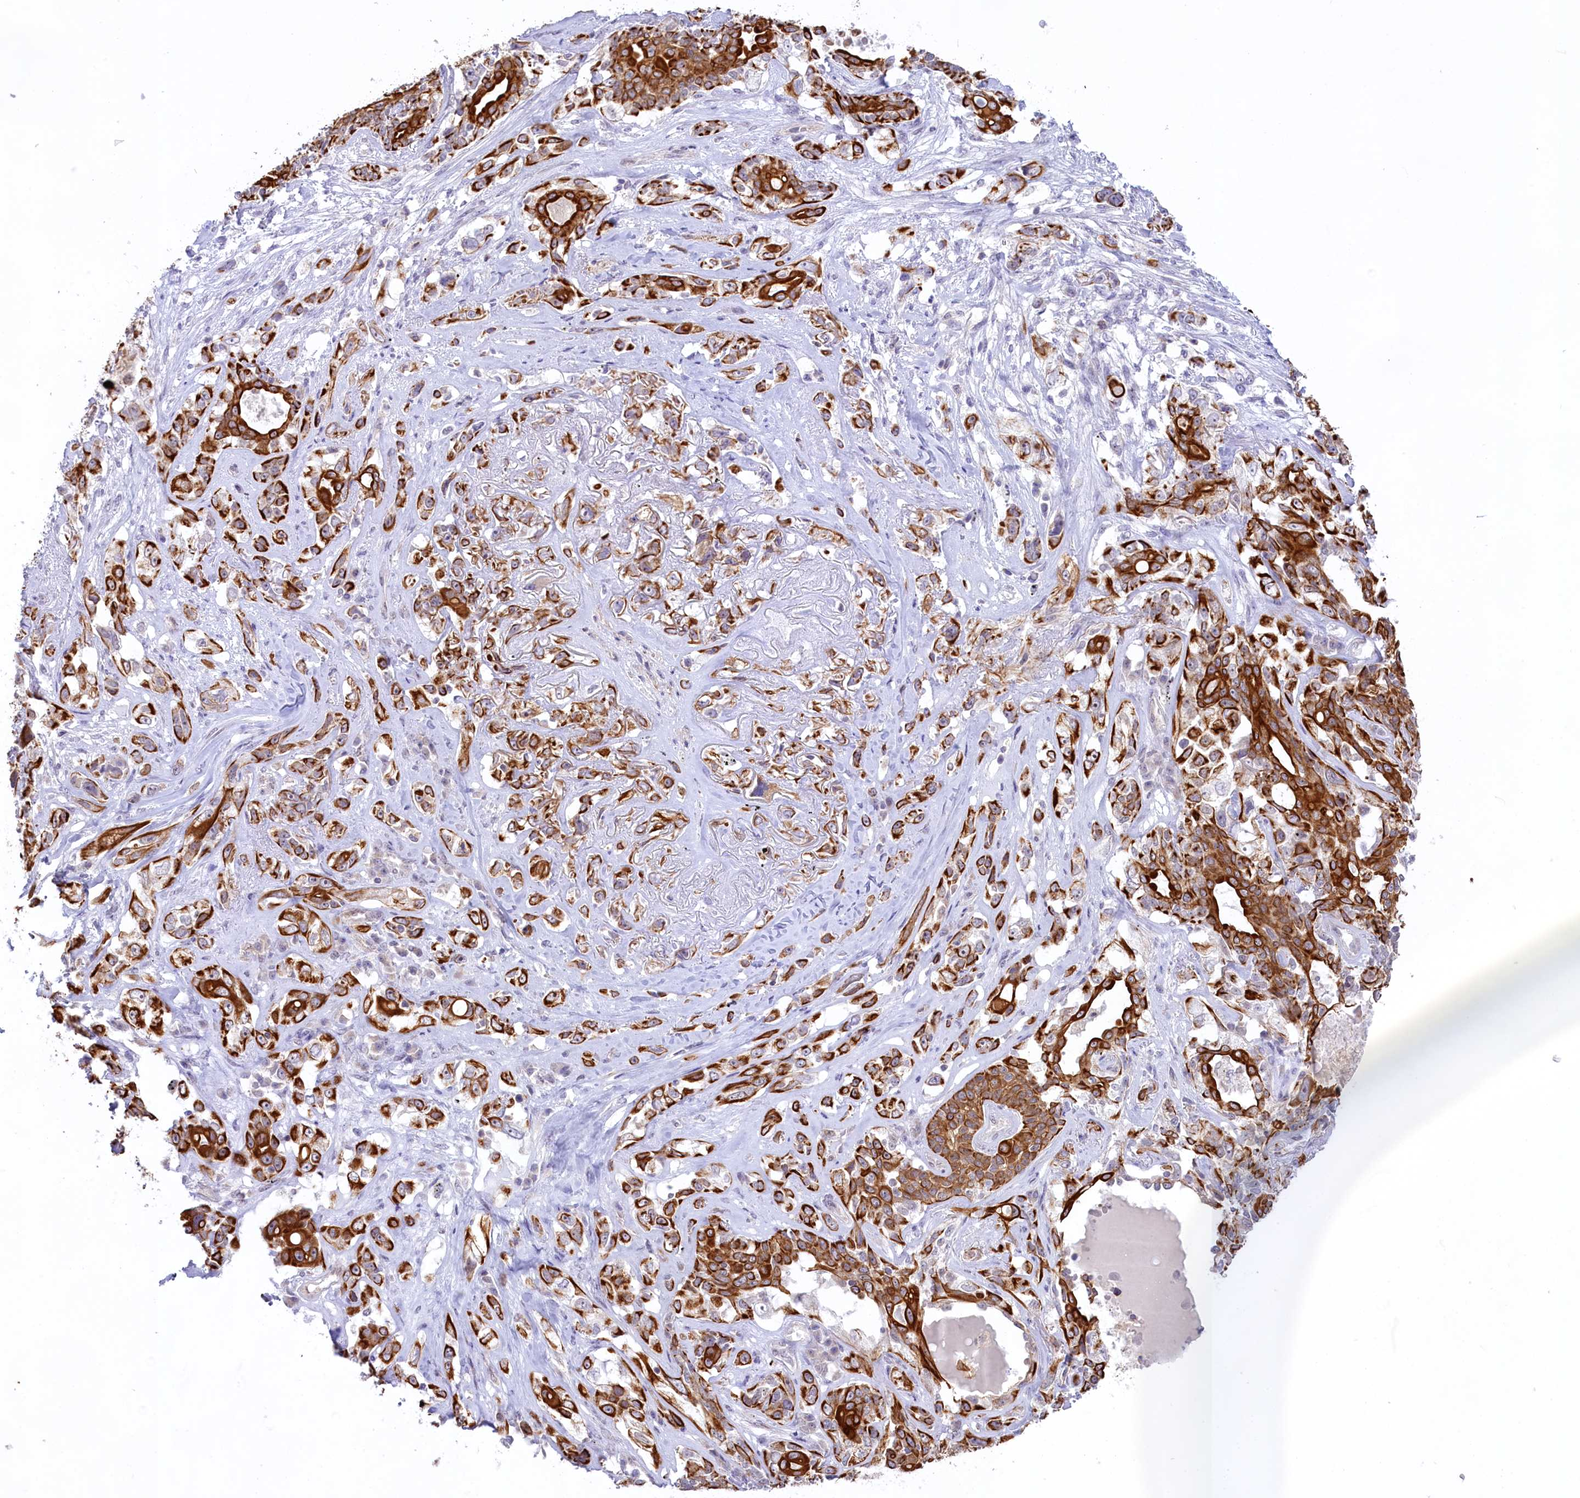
{"staining": {"intensity": "strong", "quantity": ">75%", "location": "cytoplasmic/membranous"}, "tissue": "lung cancer", "cell_type": "Tumor cells", "image_type": "cancer", "snomed": [{"axis": "morphology", "description": "Squamous cell carcinoma, NOS"}, {"axis": "topography", "description": "Lung"}], "caption": "Protein staining demonstrates strong cytoplasmic/membranous expression in approximately >75% of tumor cells in lung cancer (squamous cell carcinoma).", "gene": "CARD8", "patient": {"sex": "female", "age": 70}}